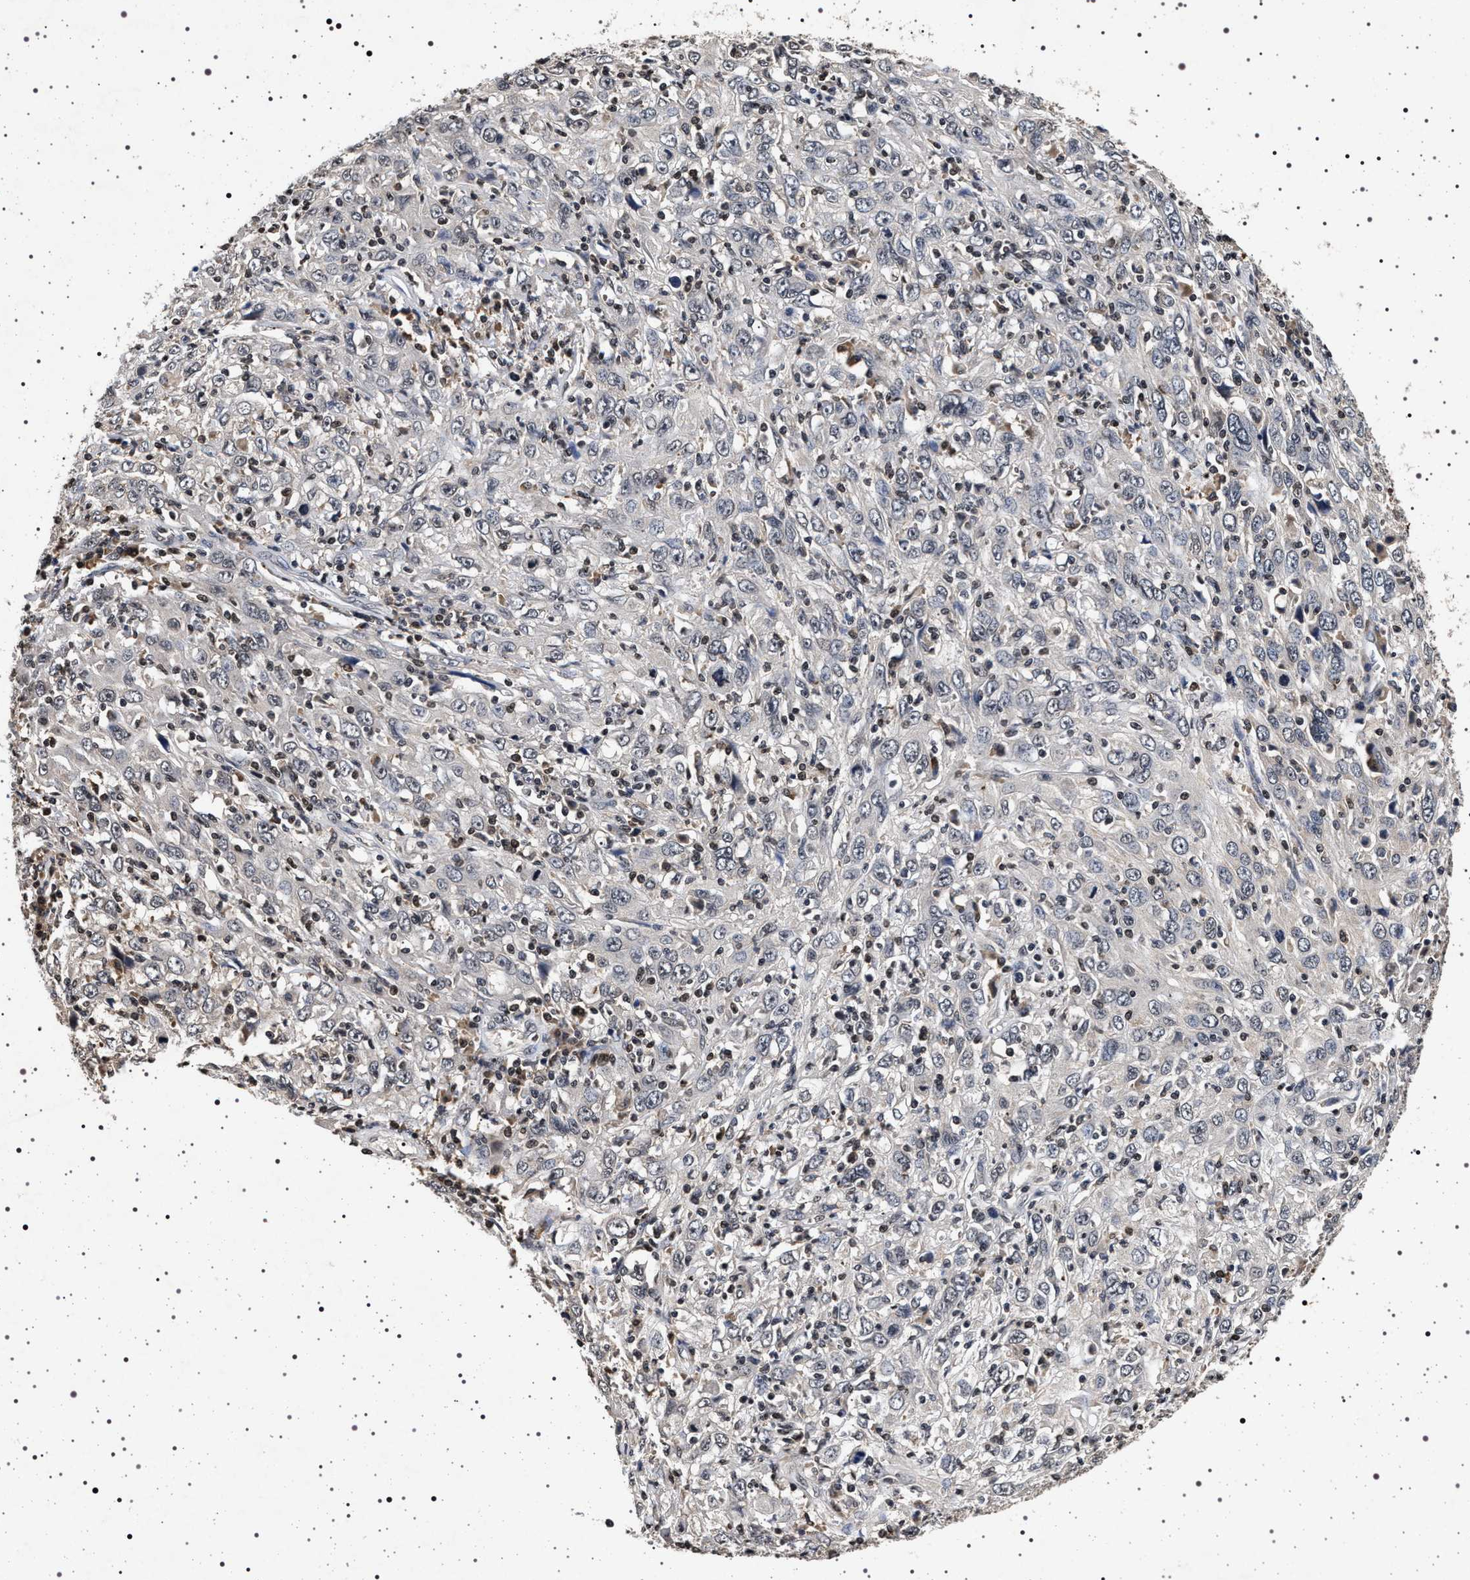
{"staining": {"intensity": "negative", "quantity": "none", "location": "none"}, "tissue": "cervical cancer", "cell_type": "Tumor cells", "image_type": "cancer", "snomed": [{"axis": "morphology", "description": "Squamous cell carcinoma, NOS"}, {"axis": "topography", "description": "Cervix"}], "caption": "A high-resolution photomicrograph shows IHC staining of cervical cancer (squamous cell carcinoma), which exhibits no significant positivity in tumor cells.", "gene": "CDKN1B", "patient": {"sex": "female", "age": 46}}